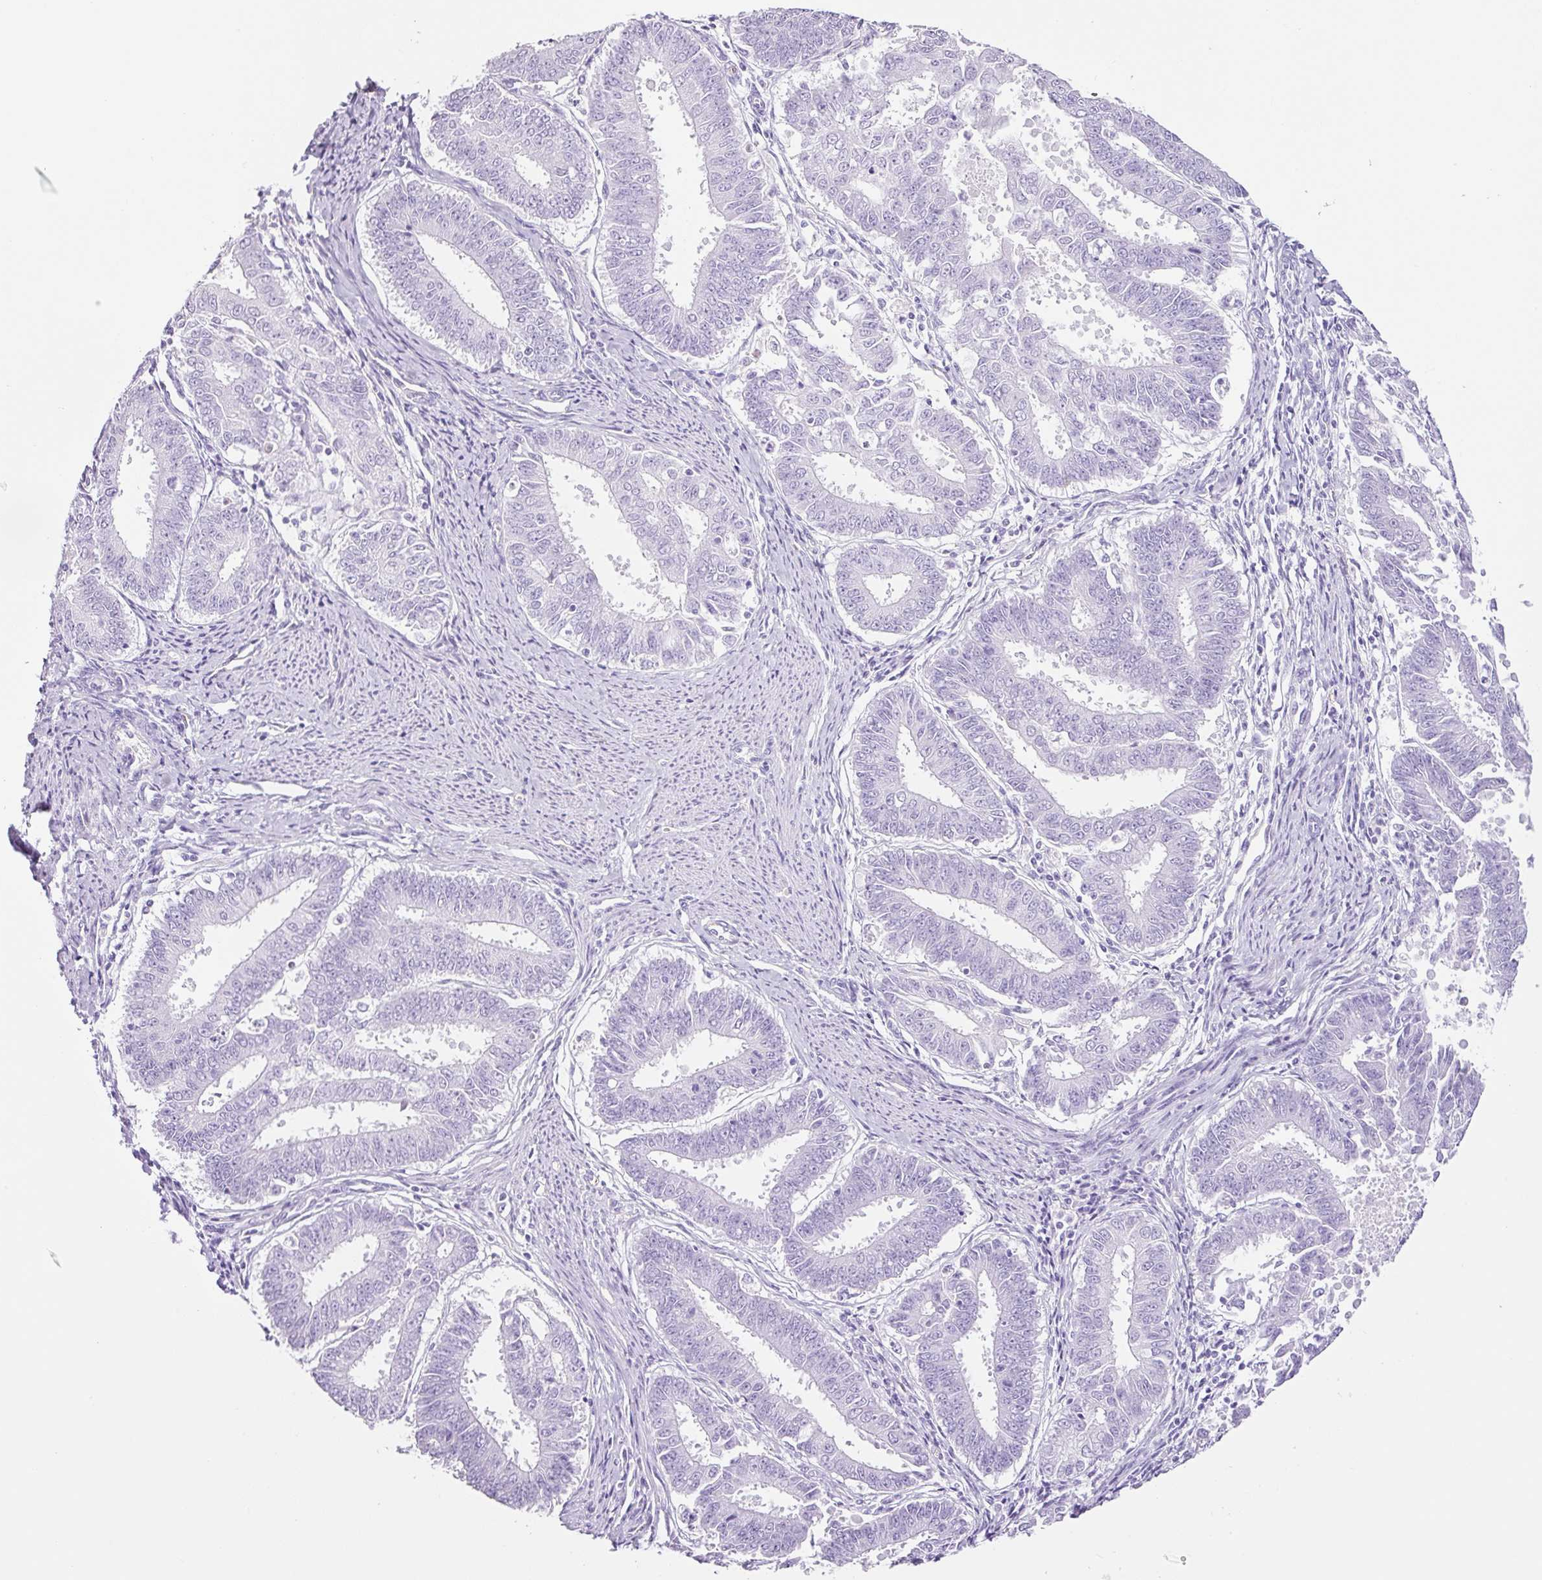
{"staining": {"intensity": "negative", "quantity": "none", "location": "none"}, "tissue": "endometrial cancer", "cell_type": "Tumor cells", "image_type": "cancer", "snomed": [{"axis": "morphology", "description": "Adenocarcinoma, NOS"}, {"axis": "topography", "description": "Endometrium"}], "caption": "Endometrial adenocarcinoma stained for a protein using IHC shows no positivity tumor cells.", "gene": "ADSS1", "patient": {"sex": "female", "age": 73}}